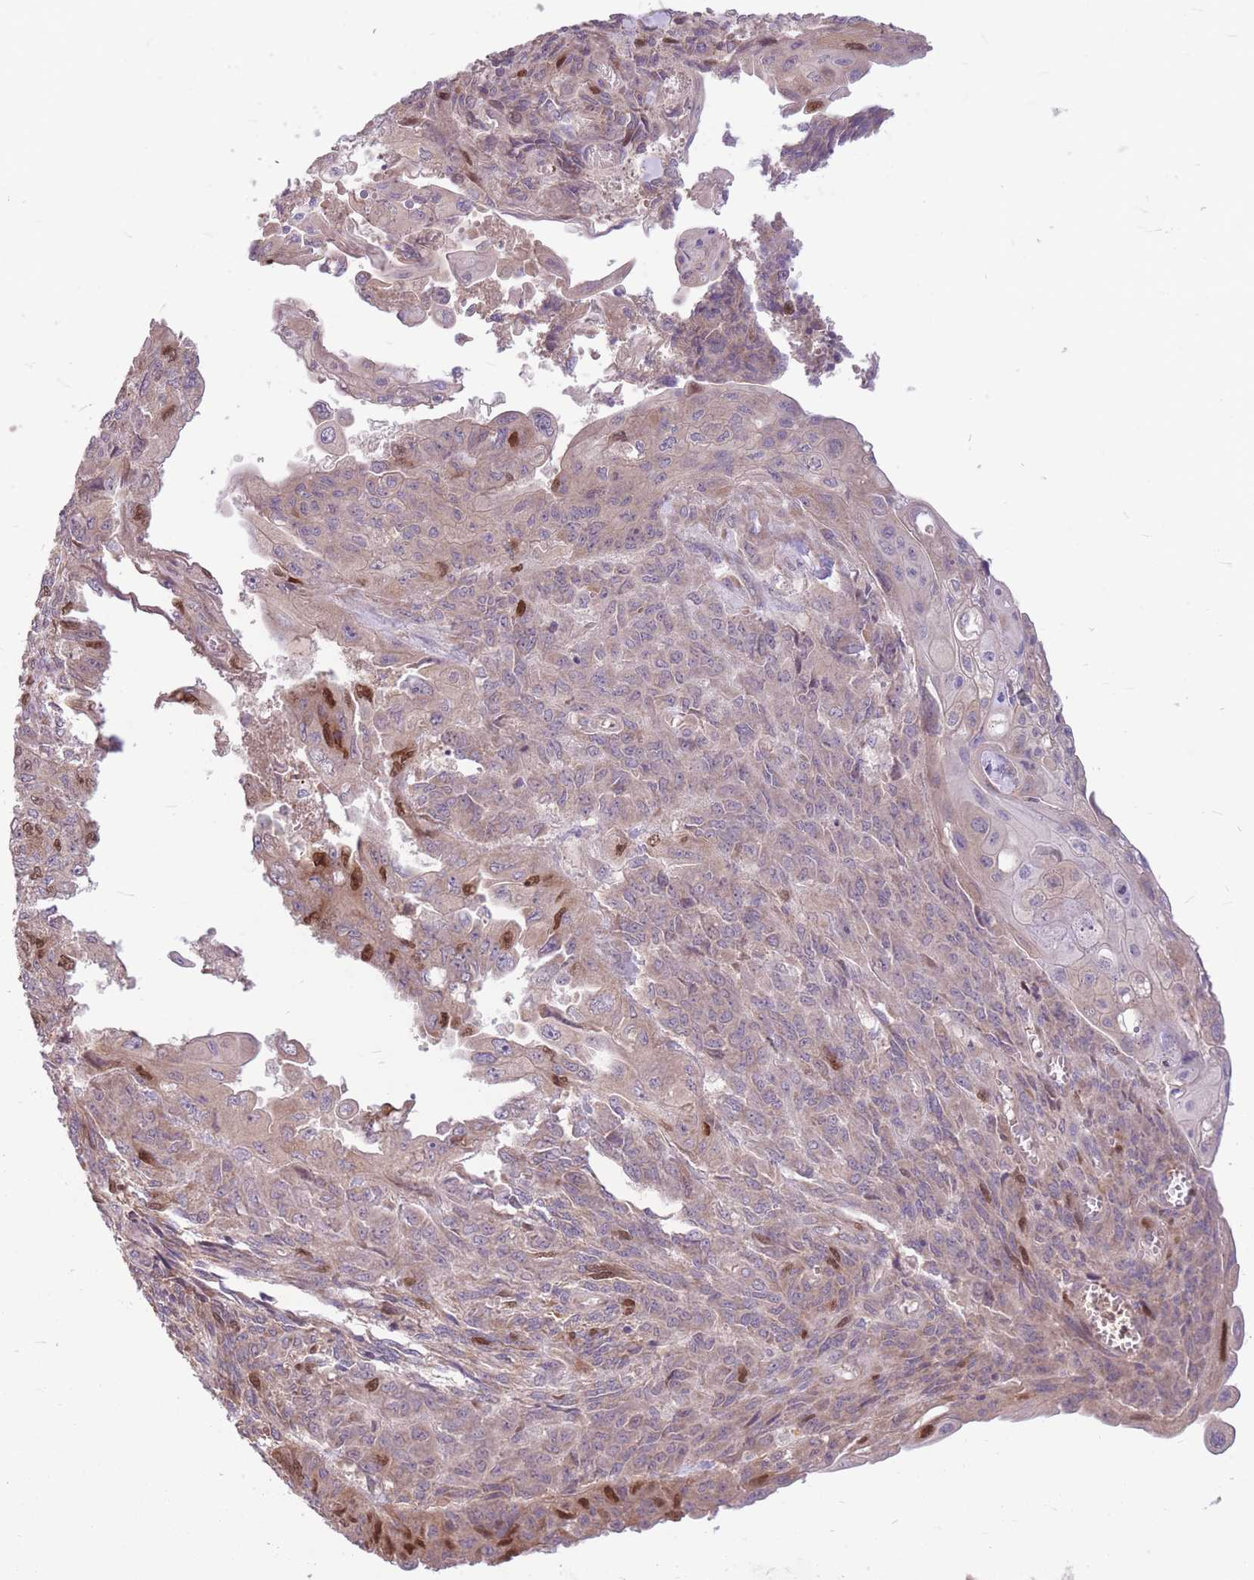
{"staining": {"intensity": "strong", "quantity": "<25%", "location": "nuclear"}, "tissue": "endometrial cancer", "cell_type": "Tumor cells", "image_type": "cancer", "snomed": [{"axis": "morphology", "description": "Adenocarcinoma, NOS"}, {"axis": "topography", "description": "Endometrium"}], "caption": "Endometrial adenocarcinoma stained for a protein reveals strong nuclear positivity in tumor cells.", "gene": "GMNN", "patient": {"sex": "female", "age": 32}}